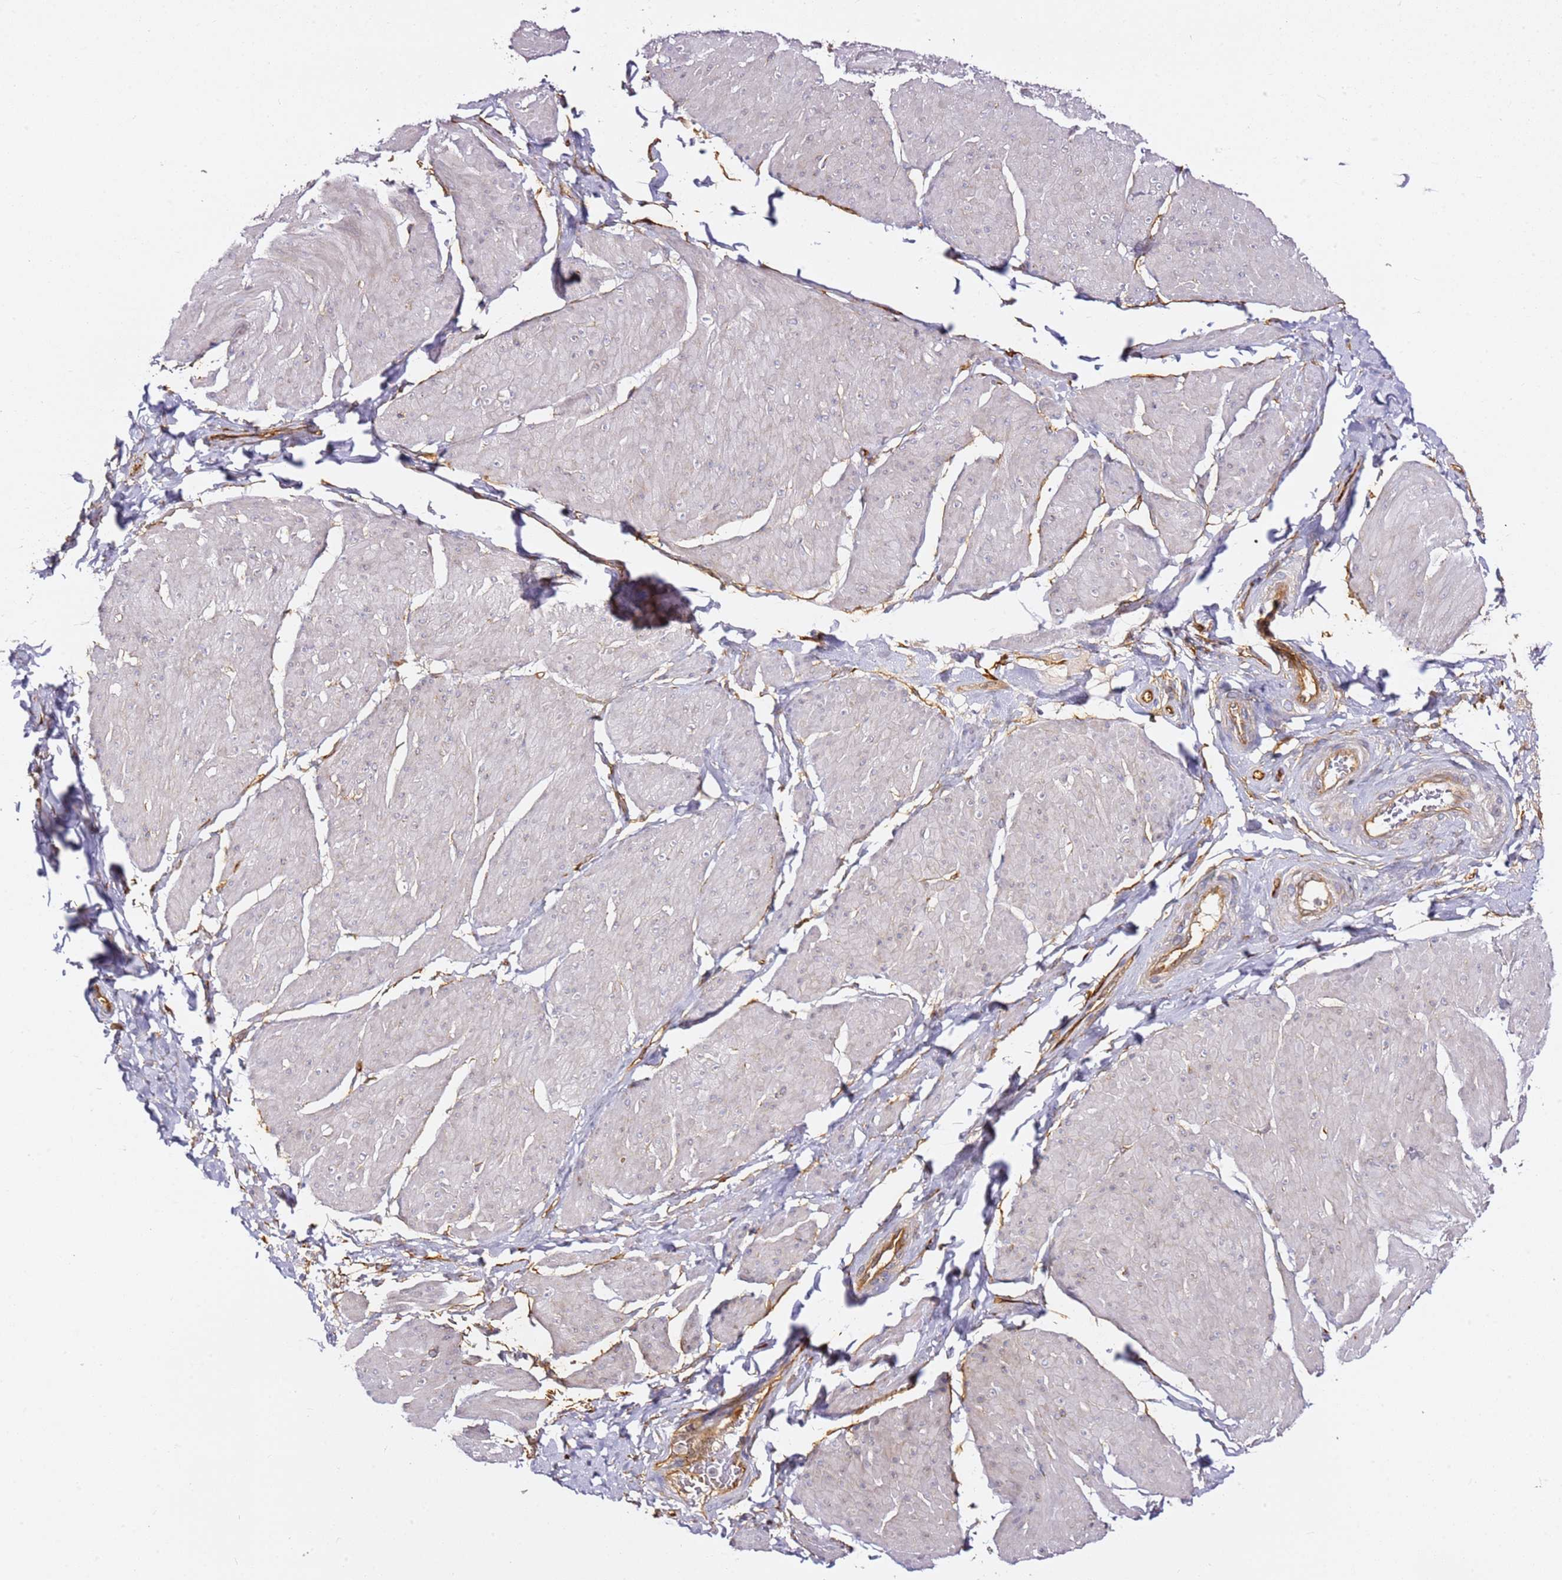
{"staining": {"intensity": "negative", "quantity": "none", "location": "none"}, "tissue": "smooth muscle", "cell_type": "Smooth muscle cells", "image_type": "normal", "snomed": [{"axis": "morphology", "description": "Urothelial carcinoma, High grade"}, {"axis": "topography", "description": "Urinary bladder"}], "caption": "A micrograph of human smooth muscle is negative for staining in smooth muscle cells. (Stains: DAB immunohistochemistry (IHC) with hematoxylin counter stain, Microscopy: brightfield microscopy at high magnification).", "gene": "KIF7", "patient": {"sex": "male", "age": 46}}